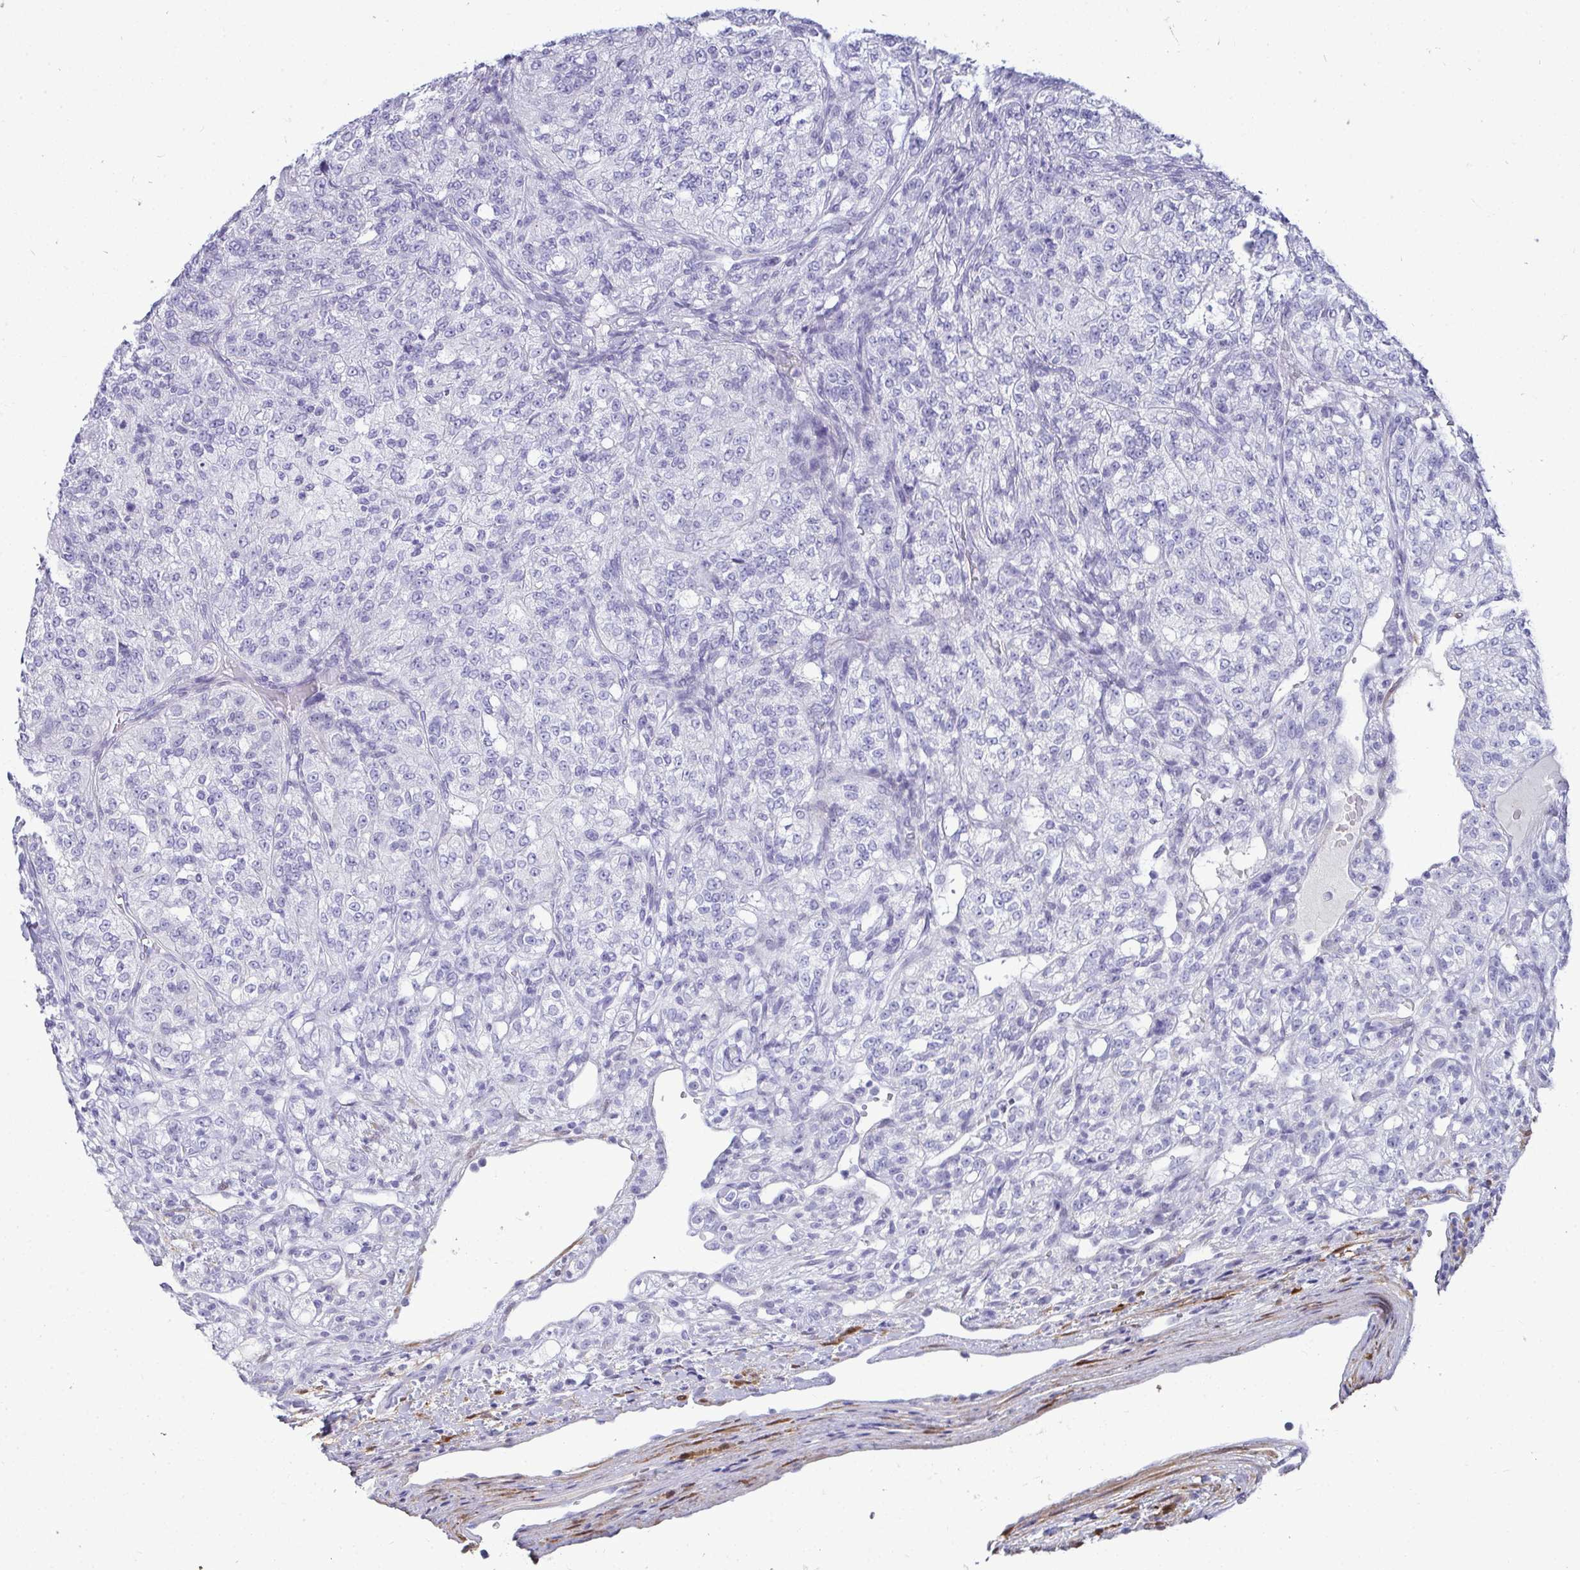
{"staining": {"intensity": "negative", "quantity": "none", "location": "none"}, "tissue": "renal cancer", "cell_type": "Tumor cells", "image_type": "cancer", "snomed": [{"axis": "morphology", "description": "Adenocarcinoma, NOS"}, {"axis": "topography", "description": "Kidney"}], "caption": "An immunohistochemistry histopathology image of renal cancer (adenocarcinoma) is shown. There is no staining in tumor cells of renal cancer (adenocarcinoma).", "gene": "HSPB6", "patient": {"sex": "female", "age": 63}}